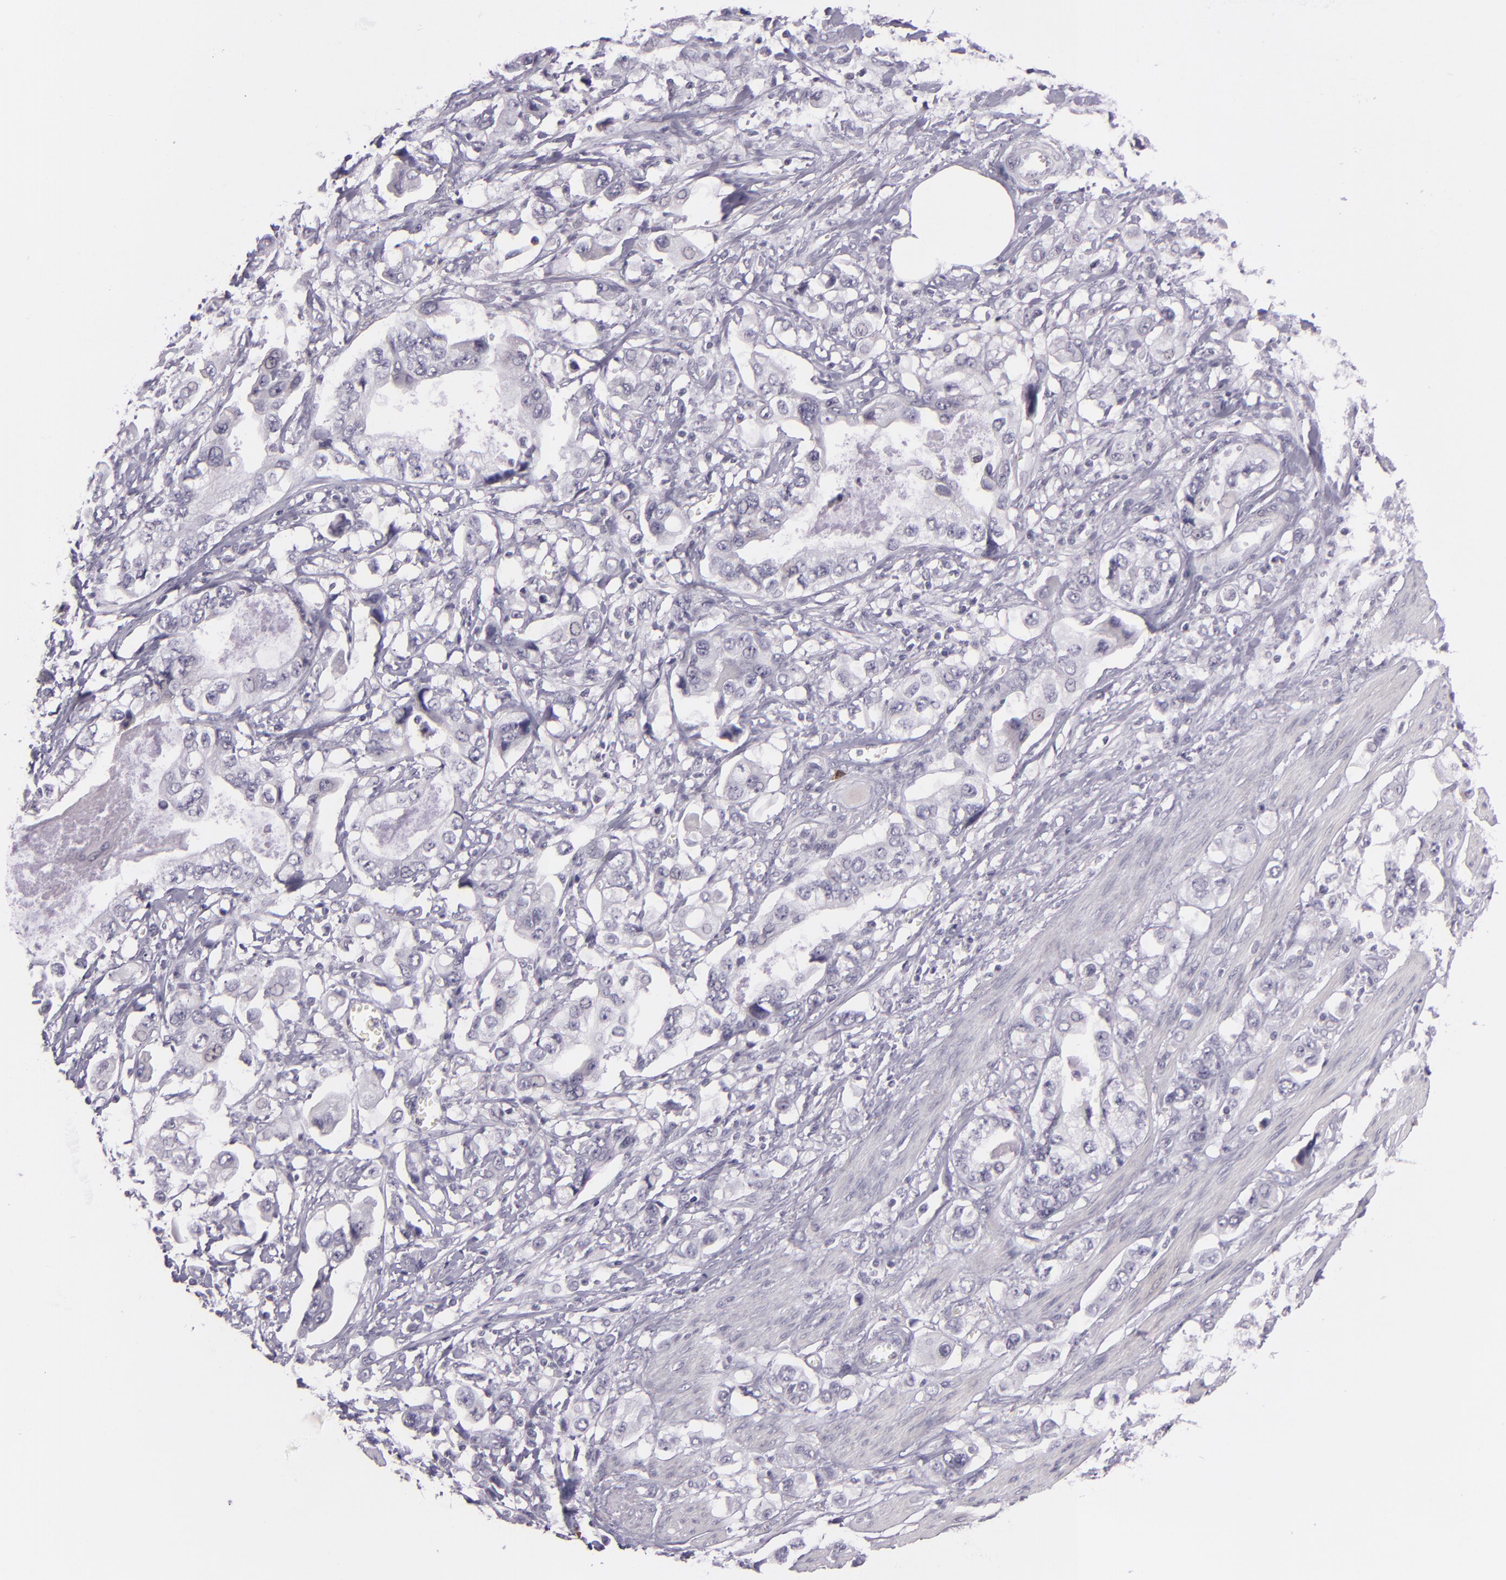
{"staining": {"intensity": "negative", "quantity": "none", "location": "none"}, "tissue": "stomach cancer", "cell_type": "Tumor cells", "image_type": "cancer", "snomed": [{"axis": "morphology", "description": "Adenocarcinoma, NOS"}, {"axis": "topography", "description": "Pancreas"}, {"axis": "topography", "description": "Stomach, upper"}], "caption": "Immunohistochemistry (IHC) of human adenocarcinoma (stomach) shows no expression in tumor cells.", "gene": "DAG1", "patient": {"sex": "male", "age": 77}}